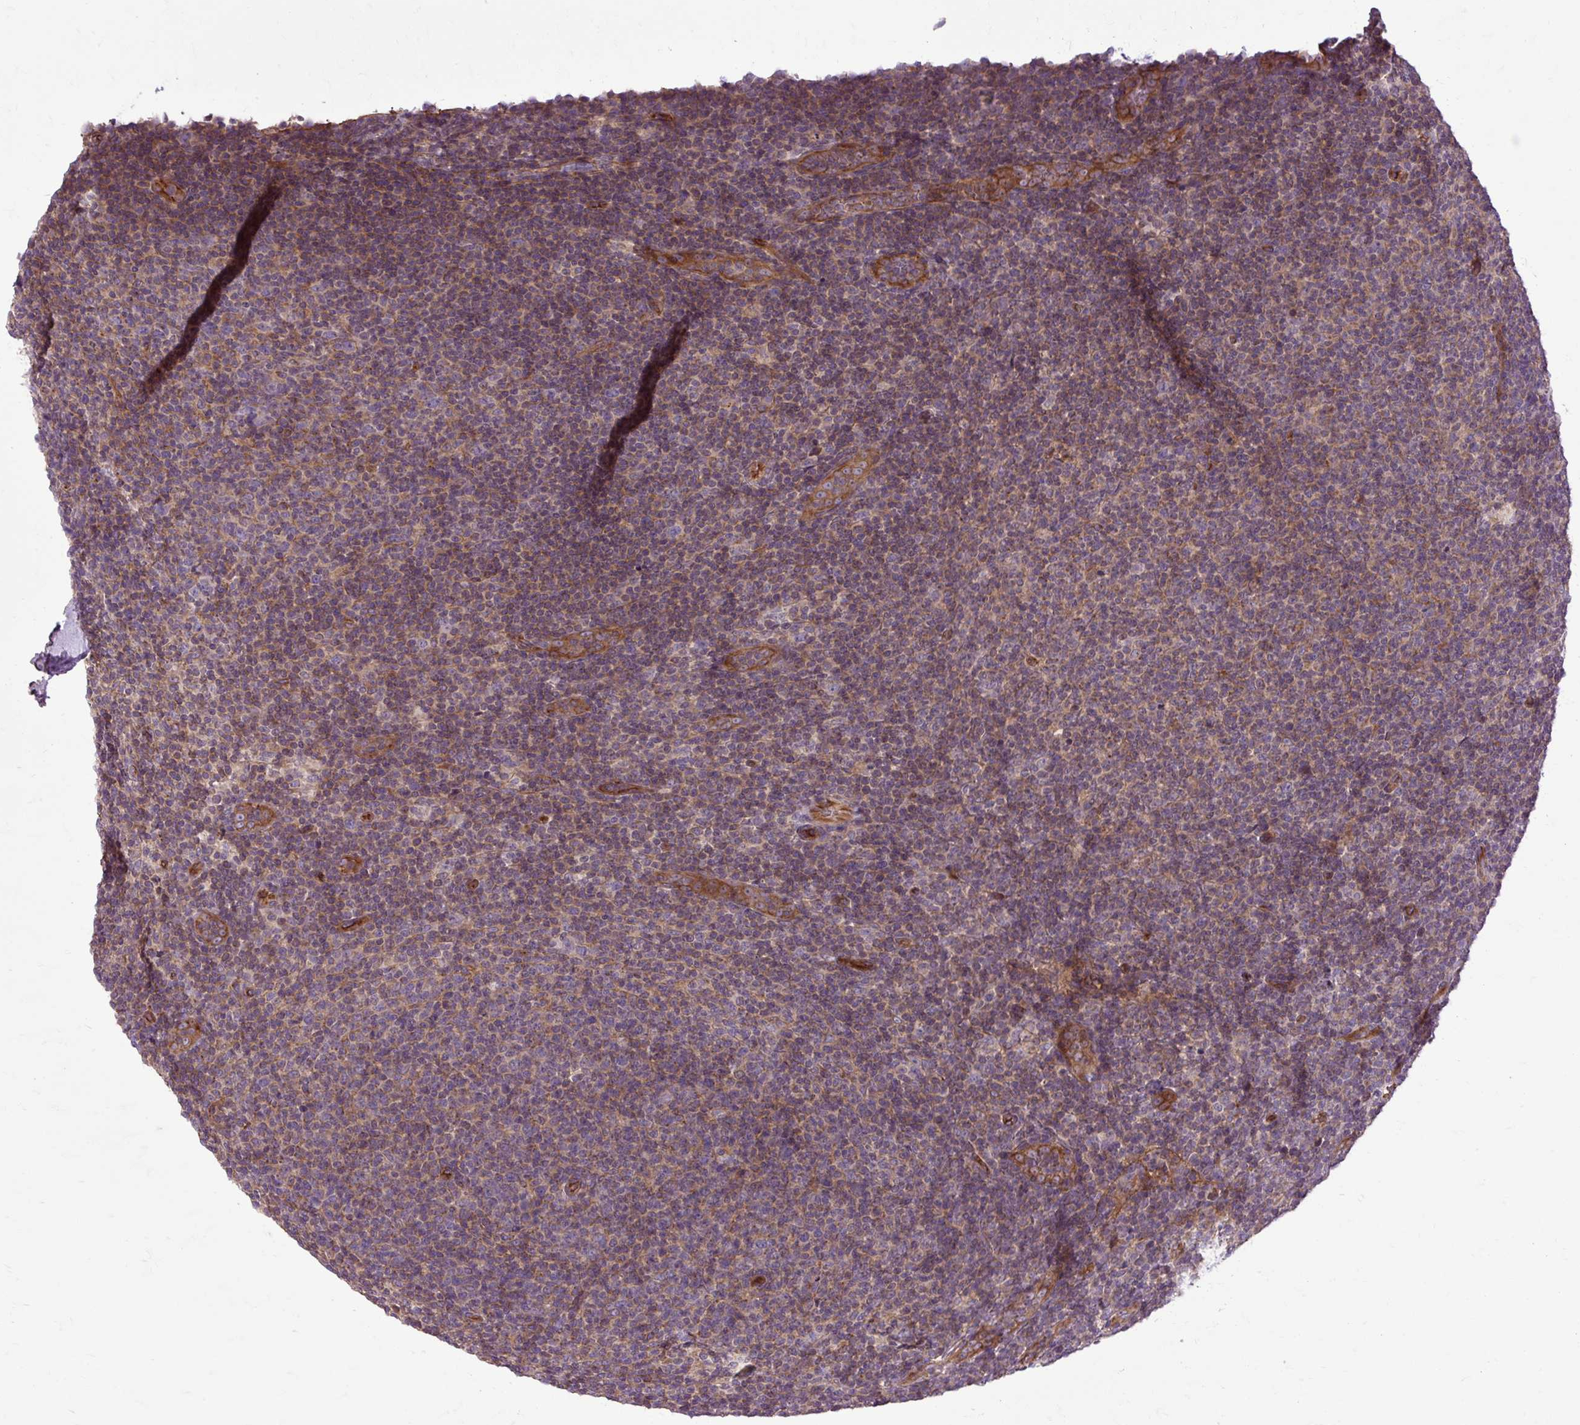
{"staining": {"intensity": "weak", "quantity": "<25%", "location": "cytoplasmic/membranous"}, "tissue": "lymphoma", "cell_type": "Tumor cells", "image_type": "cancer", "snomed": [{"axis": "morphology", "description": "Malignant lymphoma, non-Hodgkin's type, Low grade"}, {"axis": "topography", "description": "Lymph node"}], "caption": "This is an immunohistochemistry (IHC) micrograph of low-grade malignant lymphoma, non-Hodgkin's type. There is no positivity in tumor cells.", "gene": "CCDC93", "patient": {"sex": "male", "age": 66}}